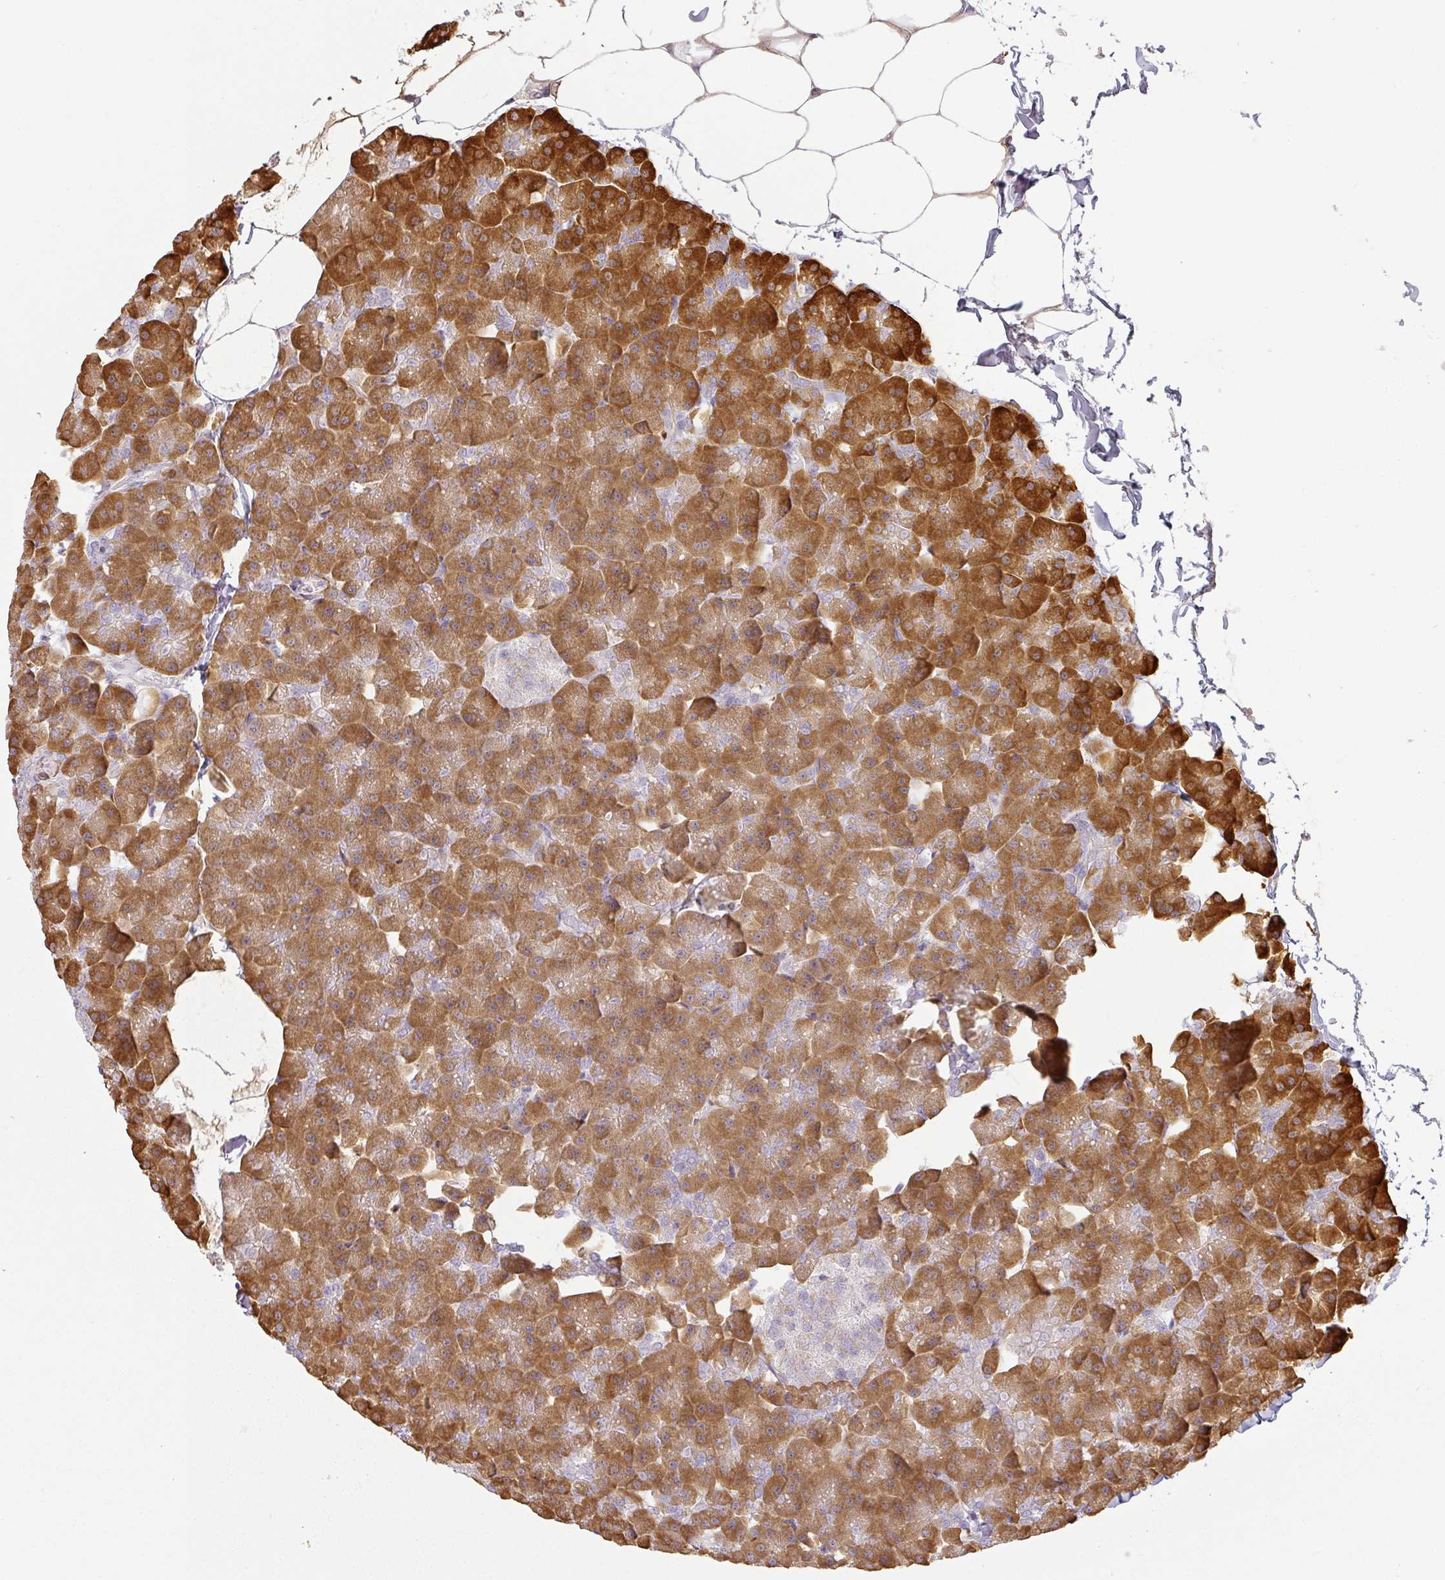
{"staining": {"intensity": "strong", "quantity": ">75%", "location": "cytoplasmic/membranous"}, "tissue": "pancreas", "cell_type": "Exocrine glandular cells", "image_type": "normal", "snomed": [{"axis": "morphology", "description": "Normal tissue, NOS"}, {"axis": "topography", "description": "Pancreas"}], "caption": "DAB immunohistochemical staining of normal pancreas demonstrates strong cytoplasmic/membranous protein staining in approximately >75% of exocrine glandular cells. (Brightfield microscopy of DAB IHC at high magnification).", "gene": "CCDC144A", "patient": {"sex": "male", "age": 35}}